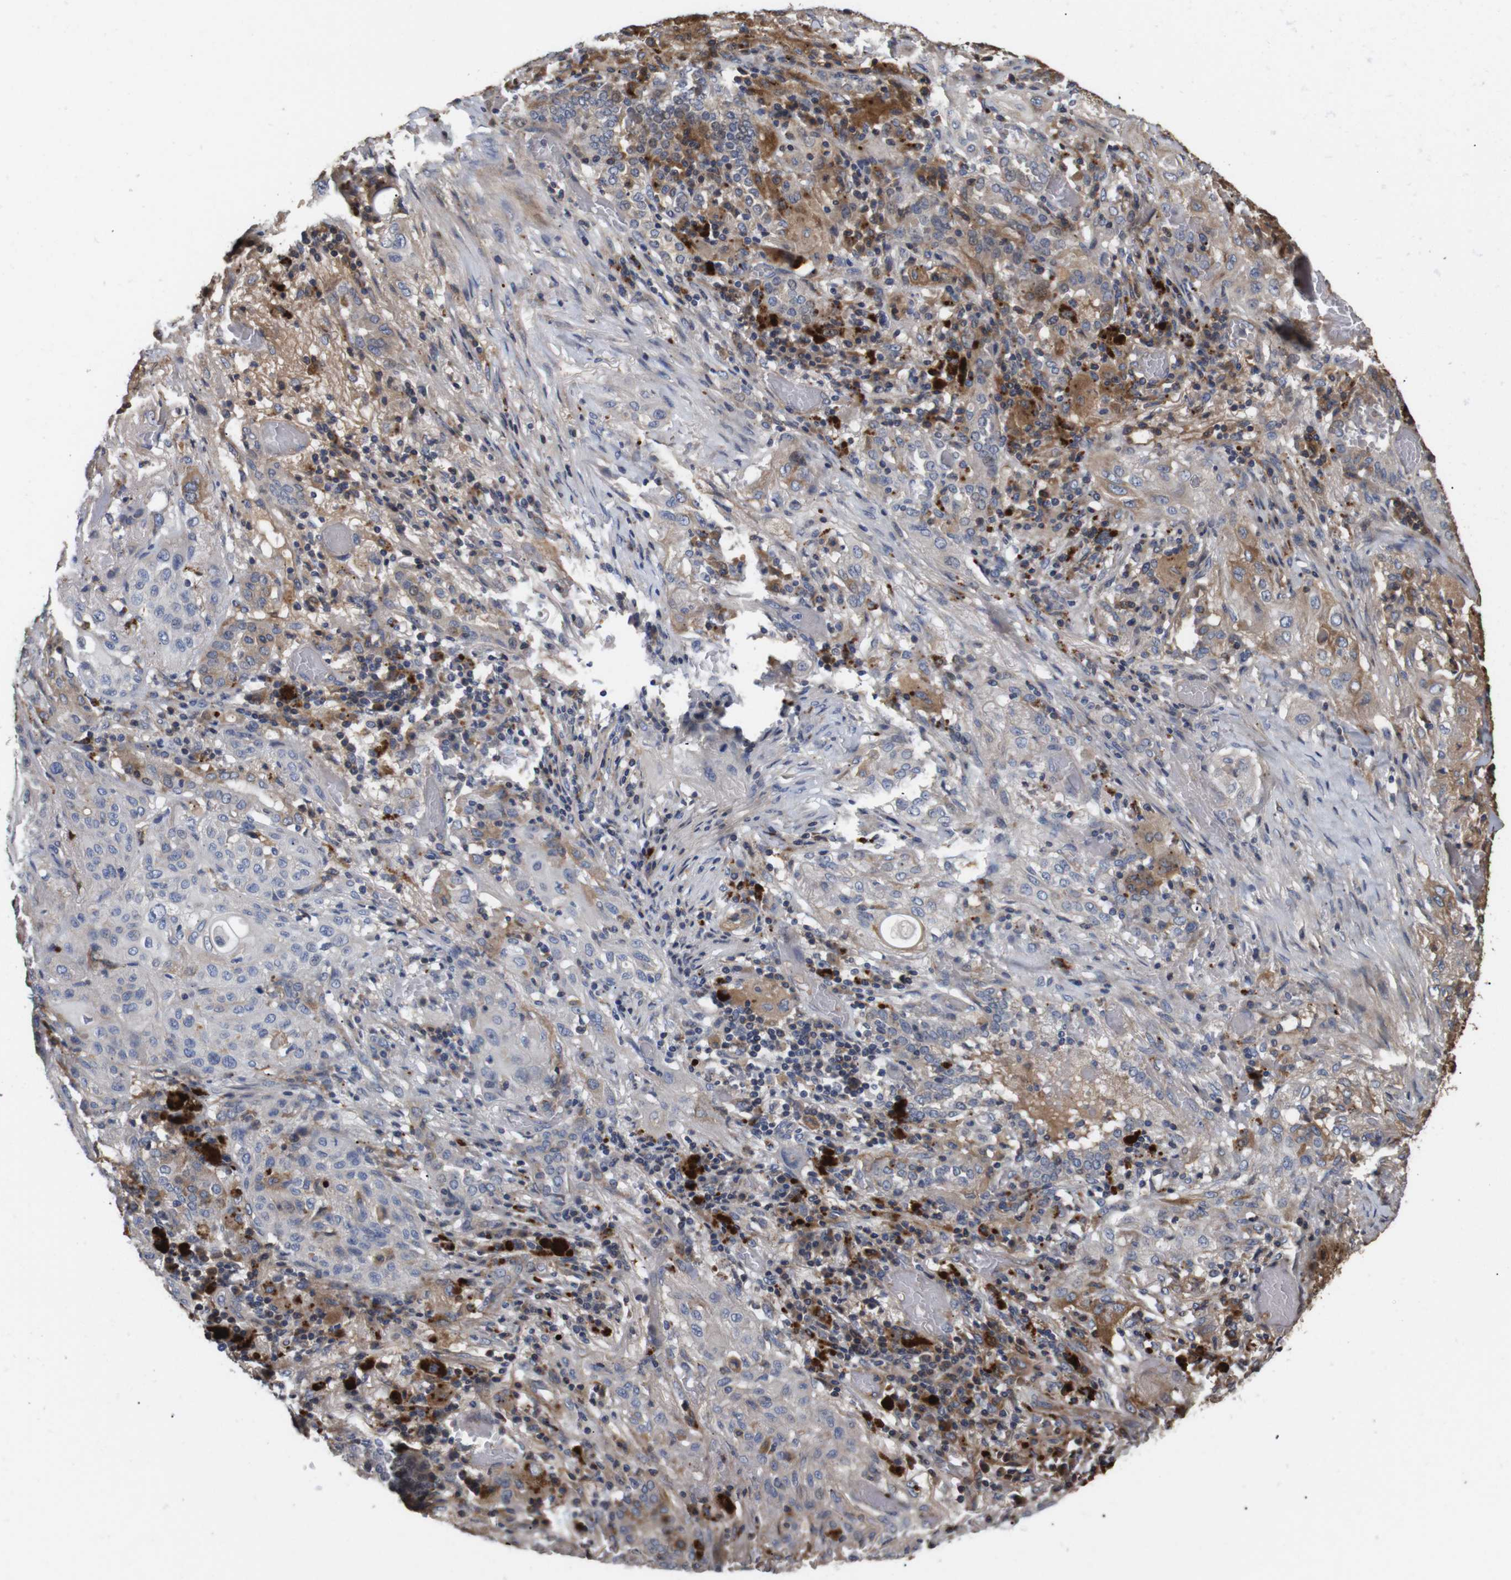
{"staining": {"intensity": "moderate", "quantity": "<25%", "location": "cytoplasmic/membranous"}, "tissue": "lung cancer", "cell_type": "Tumor cells", "image_type": "cancer", "snomed": [{"axis": "morphology", "description": "Squamous cell carcinoma, NOS"}, {"axis": "topography", "description": "Lung"}], "caption": "The immunohistochemical stain highlights moderate cytoplasmic/membranous staining in tumor cells of lung cancer tissue. (Stains: DAB (3,3'-diaminobenzidine) in brown, nuclei in blue, Microscopy: brightfield microscopy at high magnification).", "gene": "SPRY3", "patient": {"sex": "female", "age": 47}}